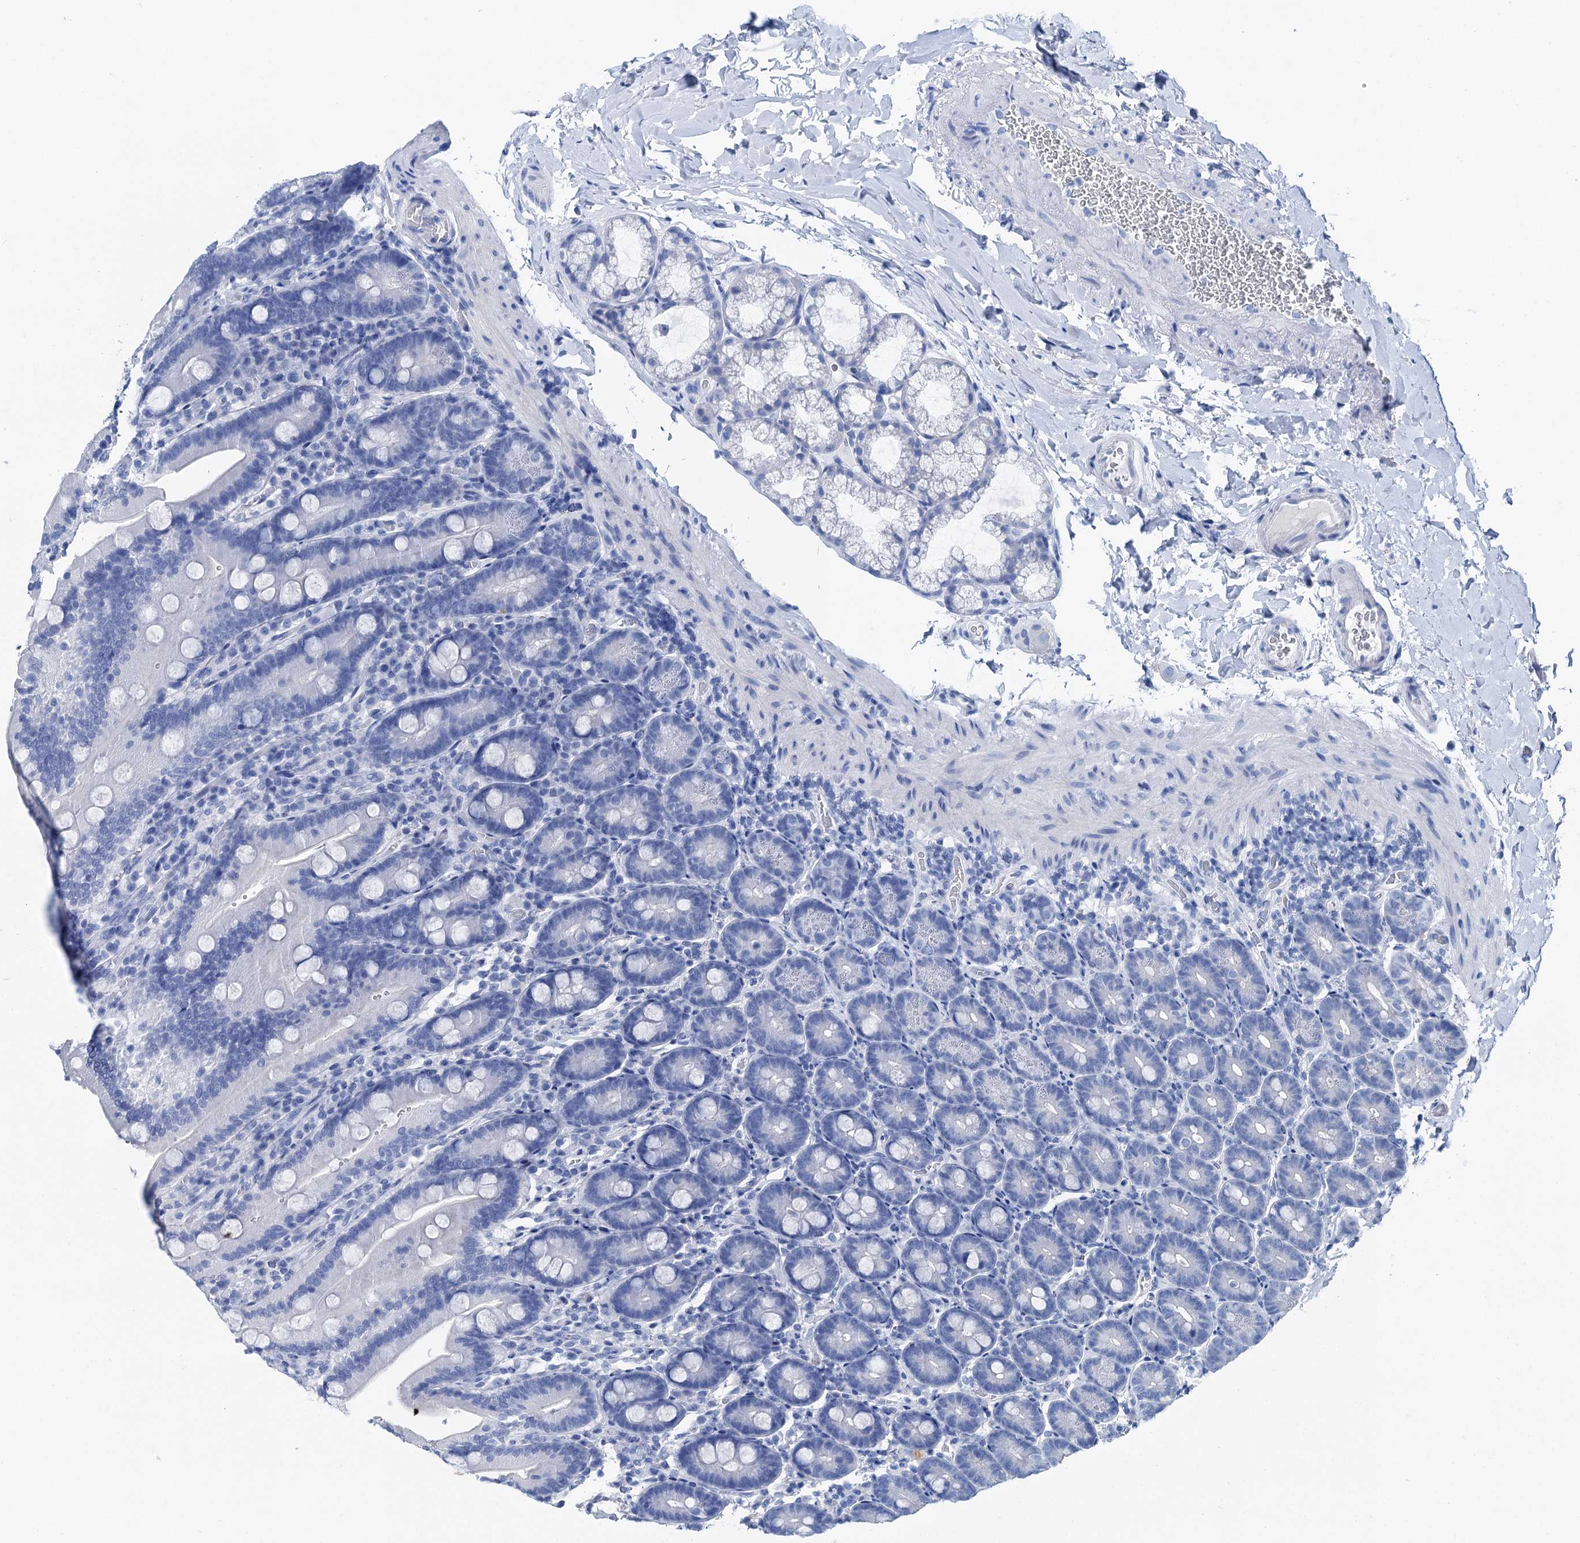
{"staining": {"intensity": "negative", "quantity": "none", "location": "none"}, "tissue": "duodenum", "cell_type": "Glandular cells", "image_type": "normal", "snomed": [{"axis": "morphology", "description": "Normal tissue, NOS"}, {"axis": "topography", "description": "Duodenum"}], "caption": "Immunohistochemistry (IHC) of unremarkable duodenum shows no expression in glandular cells.", "gene": "BRINP1", "patient": {"sex": "female", "age": 62}}